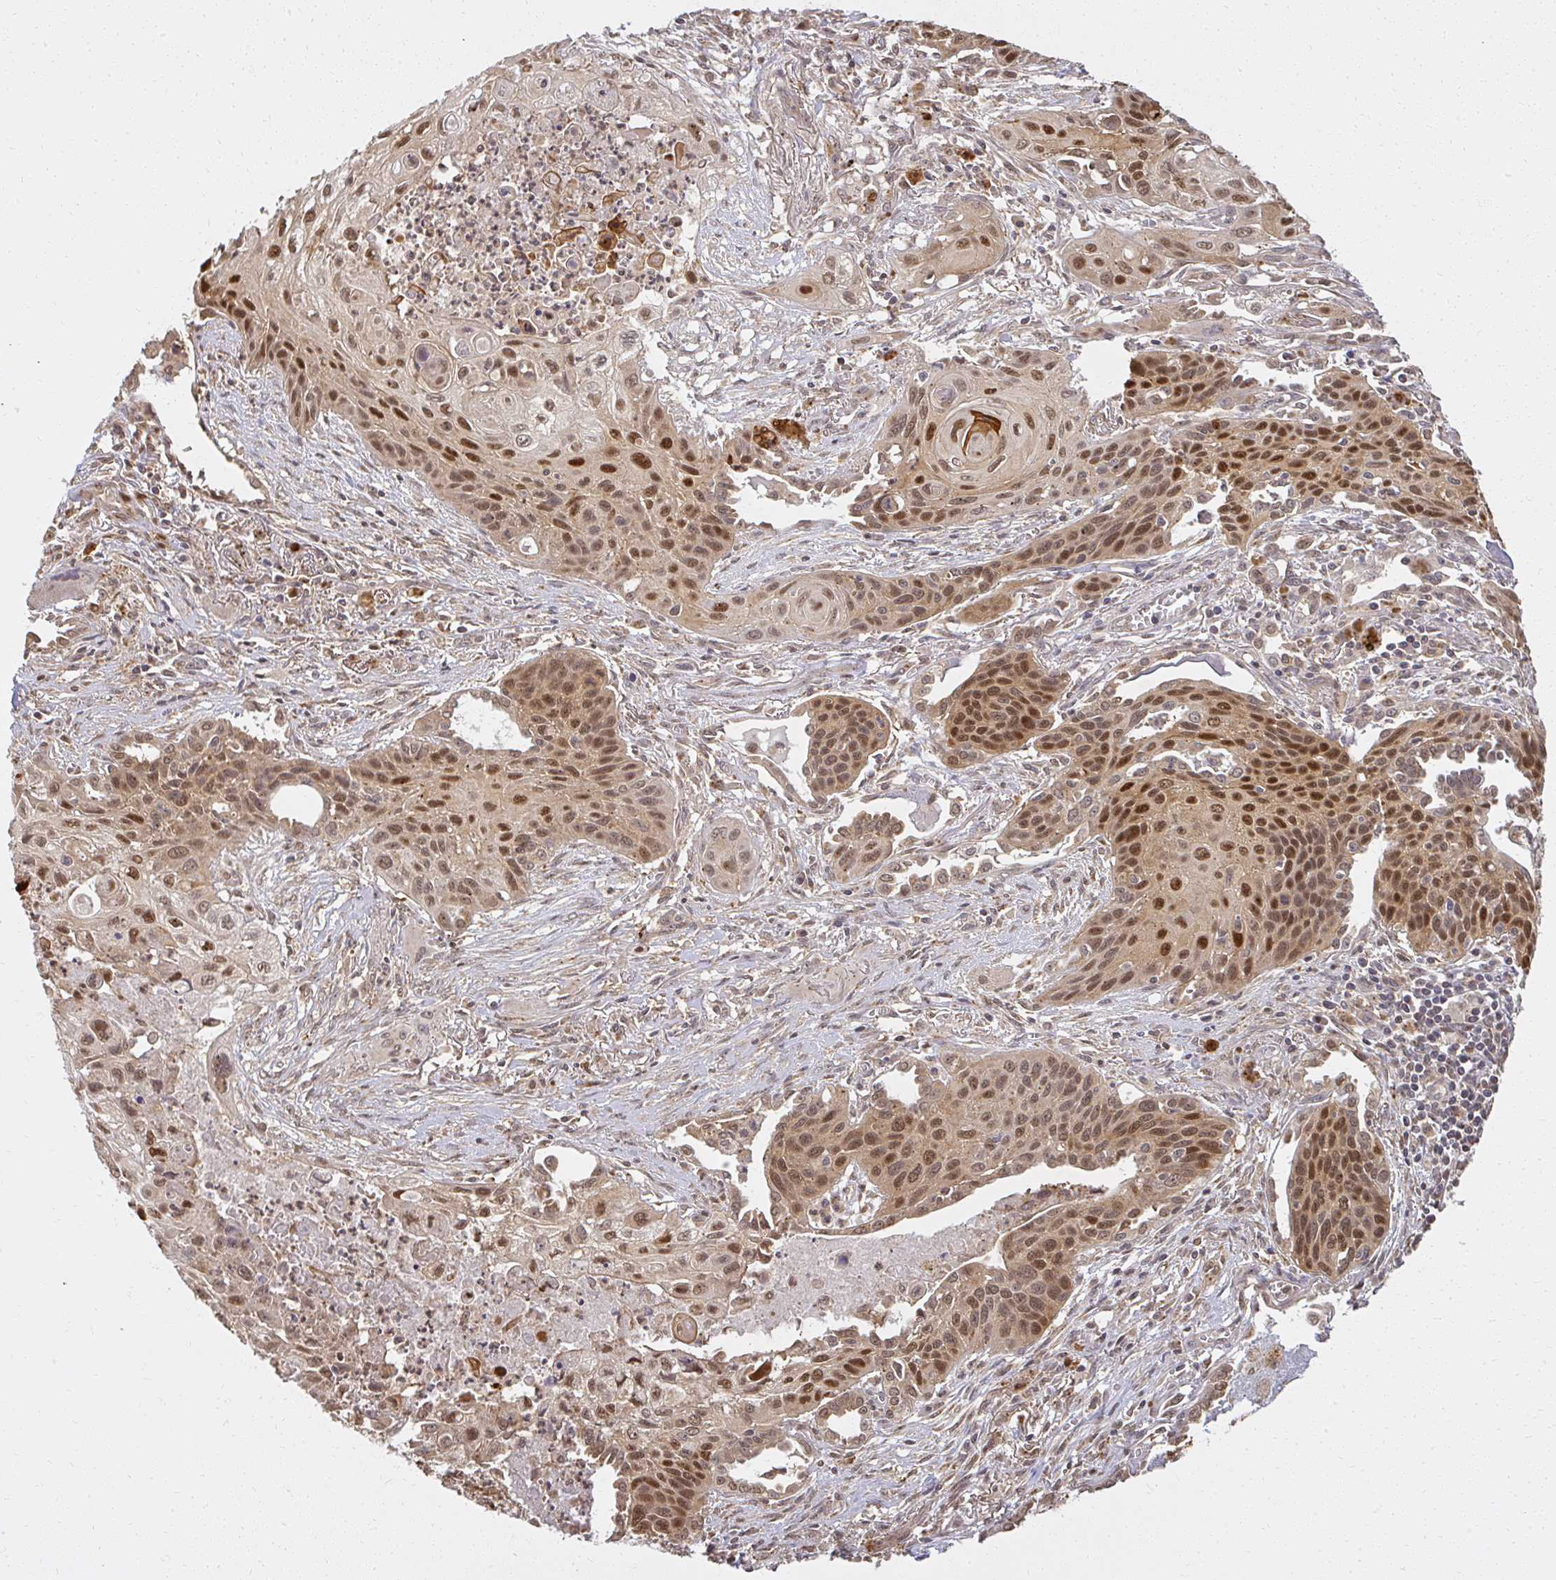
{"staining": {"intensity": "strong", "quantity": ">75%", "location": "nuclear"}, "tissue": "lung cancer", "cell_type": "Tumor cells", "image_type": "cancer", "snomed": [{"axis": "morphology", "description": "Squamous cell carcinoma, NOS"}, {"axis": "topography", "description": "Lung"}], "caption": "A brown stain highlights strong nuclear expression of a protein in human lung cancer tumor cells.", "gene": "LARS2", "patient": {"sex": "male", "age": 71}}